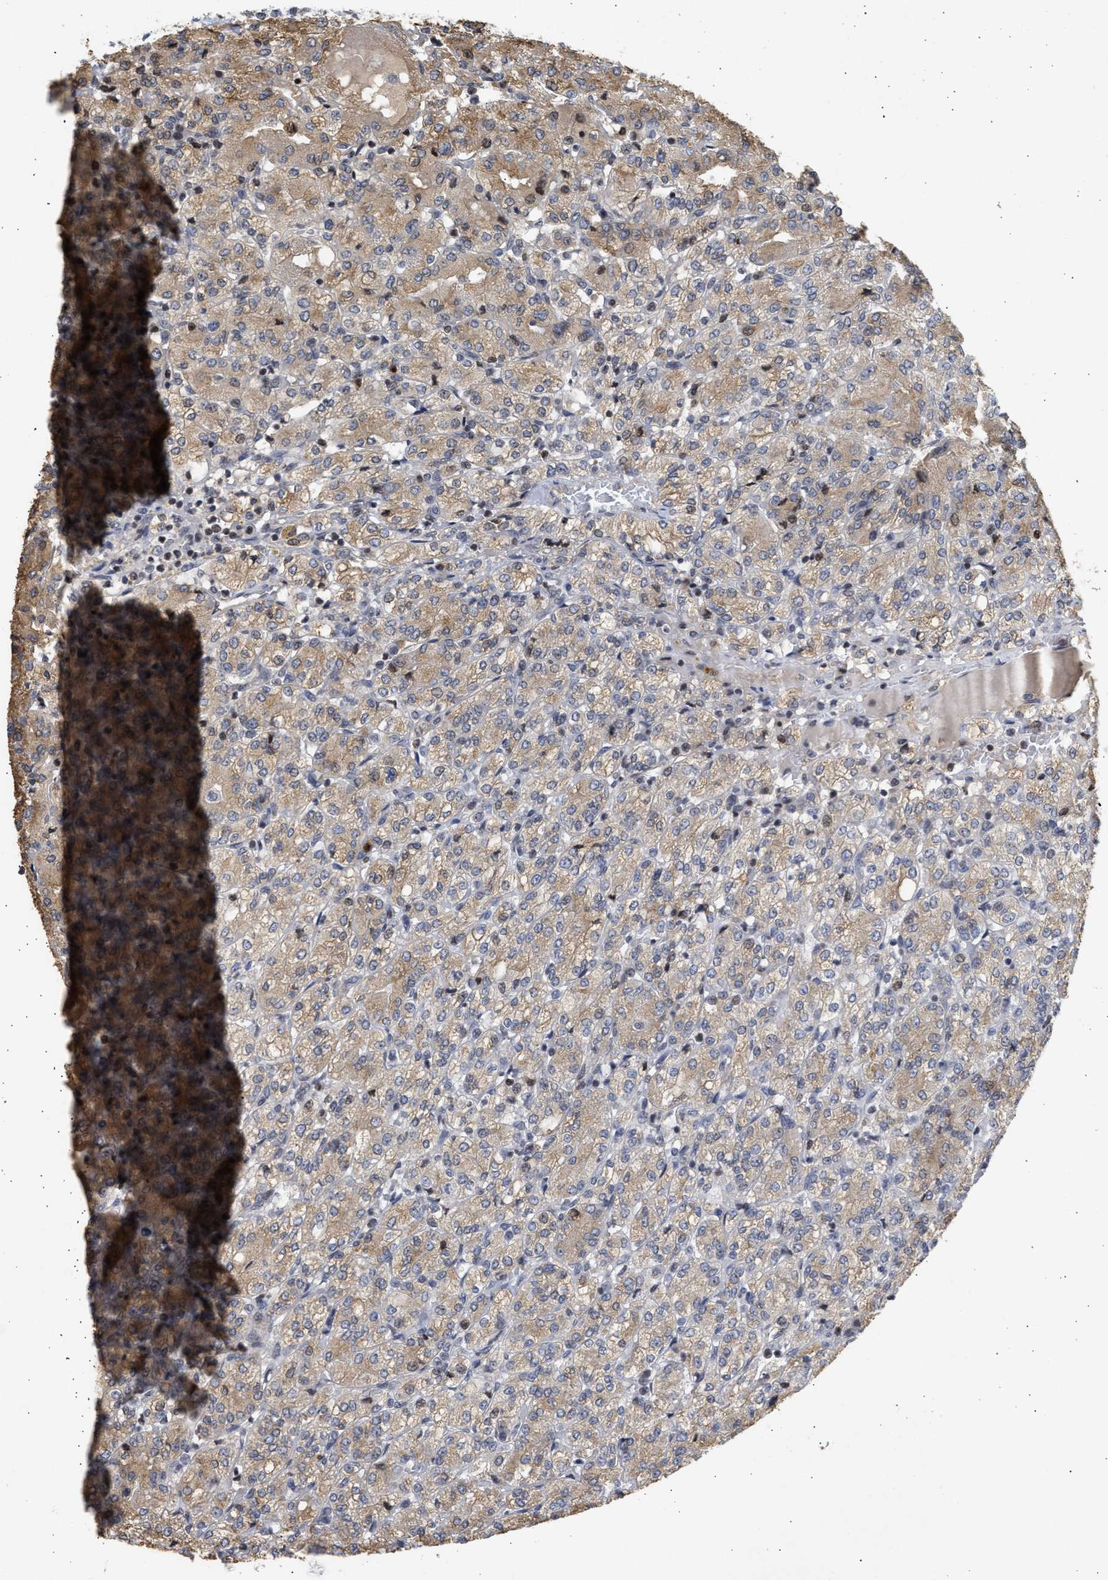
{"staining": {"intensity": "weak", "quantity": "25%-75%", "location": "cytoplasmic/membranous"}, "tissue": "renal cancer", "cell_type": "Tumor cells", "image_type": "cancer", "snomed": [{"axis": "morphology", "description": "Adenocarcinoma, NOS"}, {"axis": "topography", "description": "Kidney"}], "caption": "Protein staining demonstrates weak cytoplasmic/membranous staining in about 25%-75% of tumor cells in renal cancer.", "gene": "ENSG00000142539", "patient": {"sex": "male", "age": 77}}